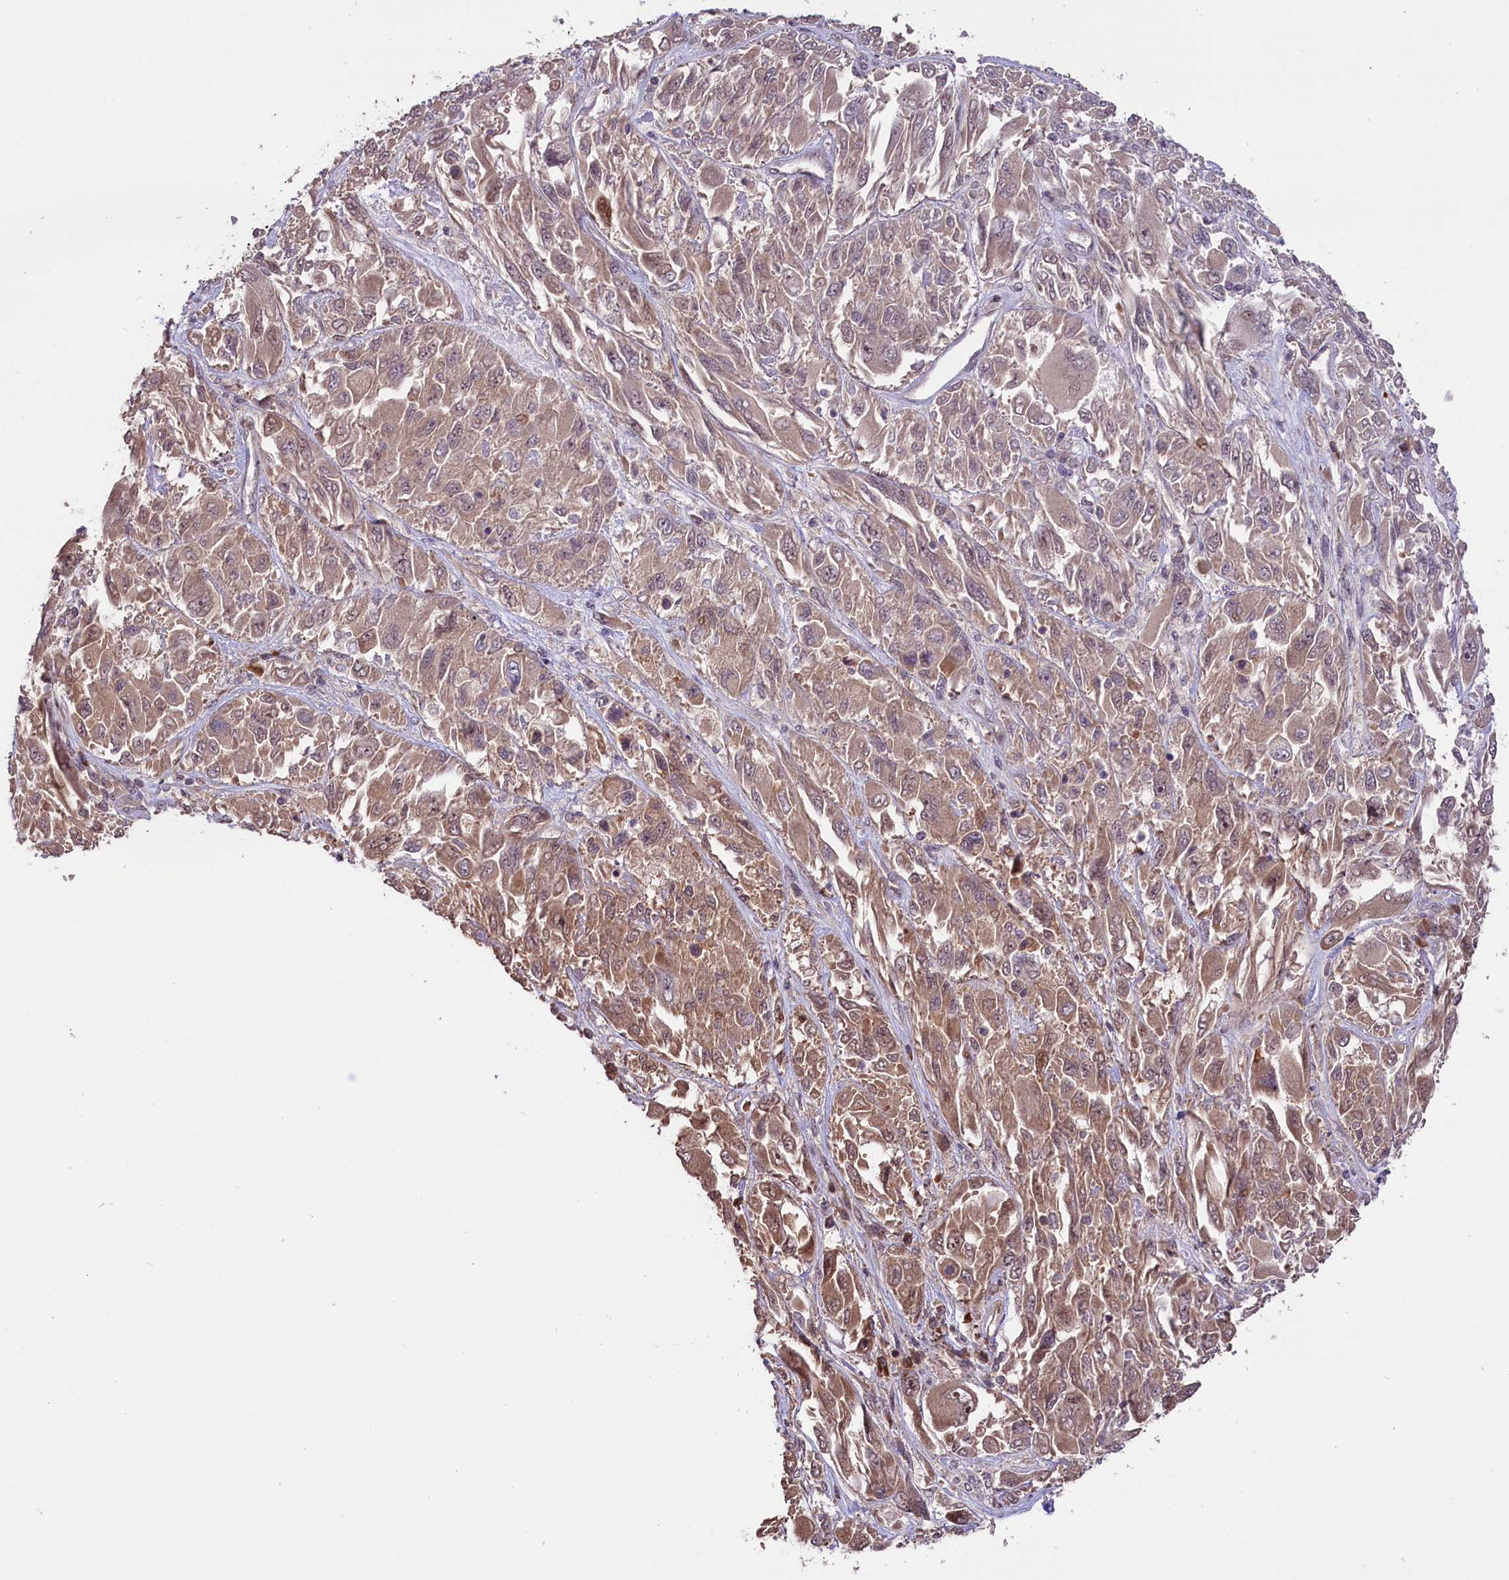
{"staining": {"intensity": "moderate", "quantity": "<25%", "location": "cytoplasmic/membranous"}, "tissue": "melanoma", "cell_type": "Tumor cells", "image_type": "cancer", "snomed": [{"axis": "morphology", "description": "Malignant melanoma, NOS"}, {"axis": "topography", "description": "Skin"}], "caption": "Immunohistochemical staining of malignant melanoma demonstrates low levels of moderate cytoplasmic/membranous expression in about <25% of tumor cells.", "gene": "RIC8A", "patient": {"sex": "female", "age": 91}}